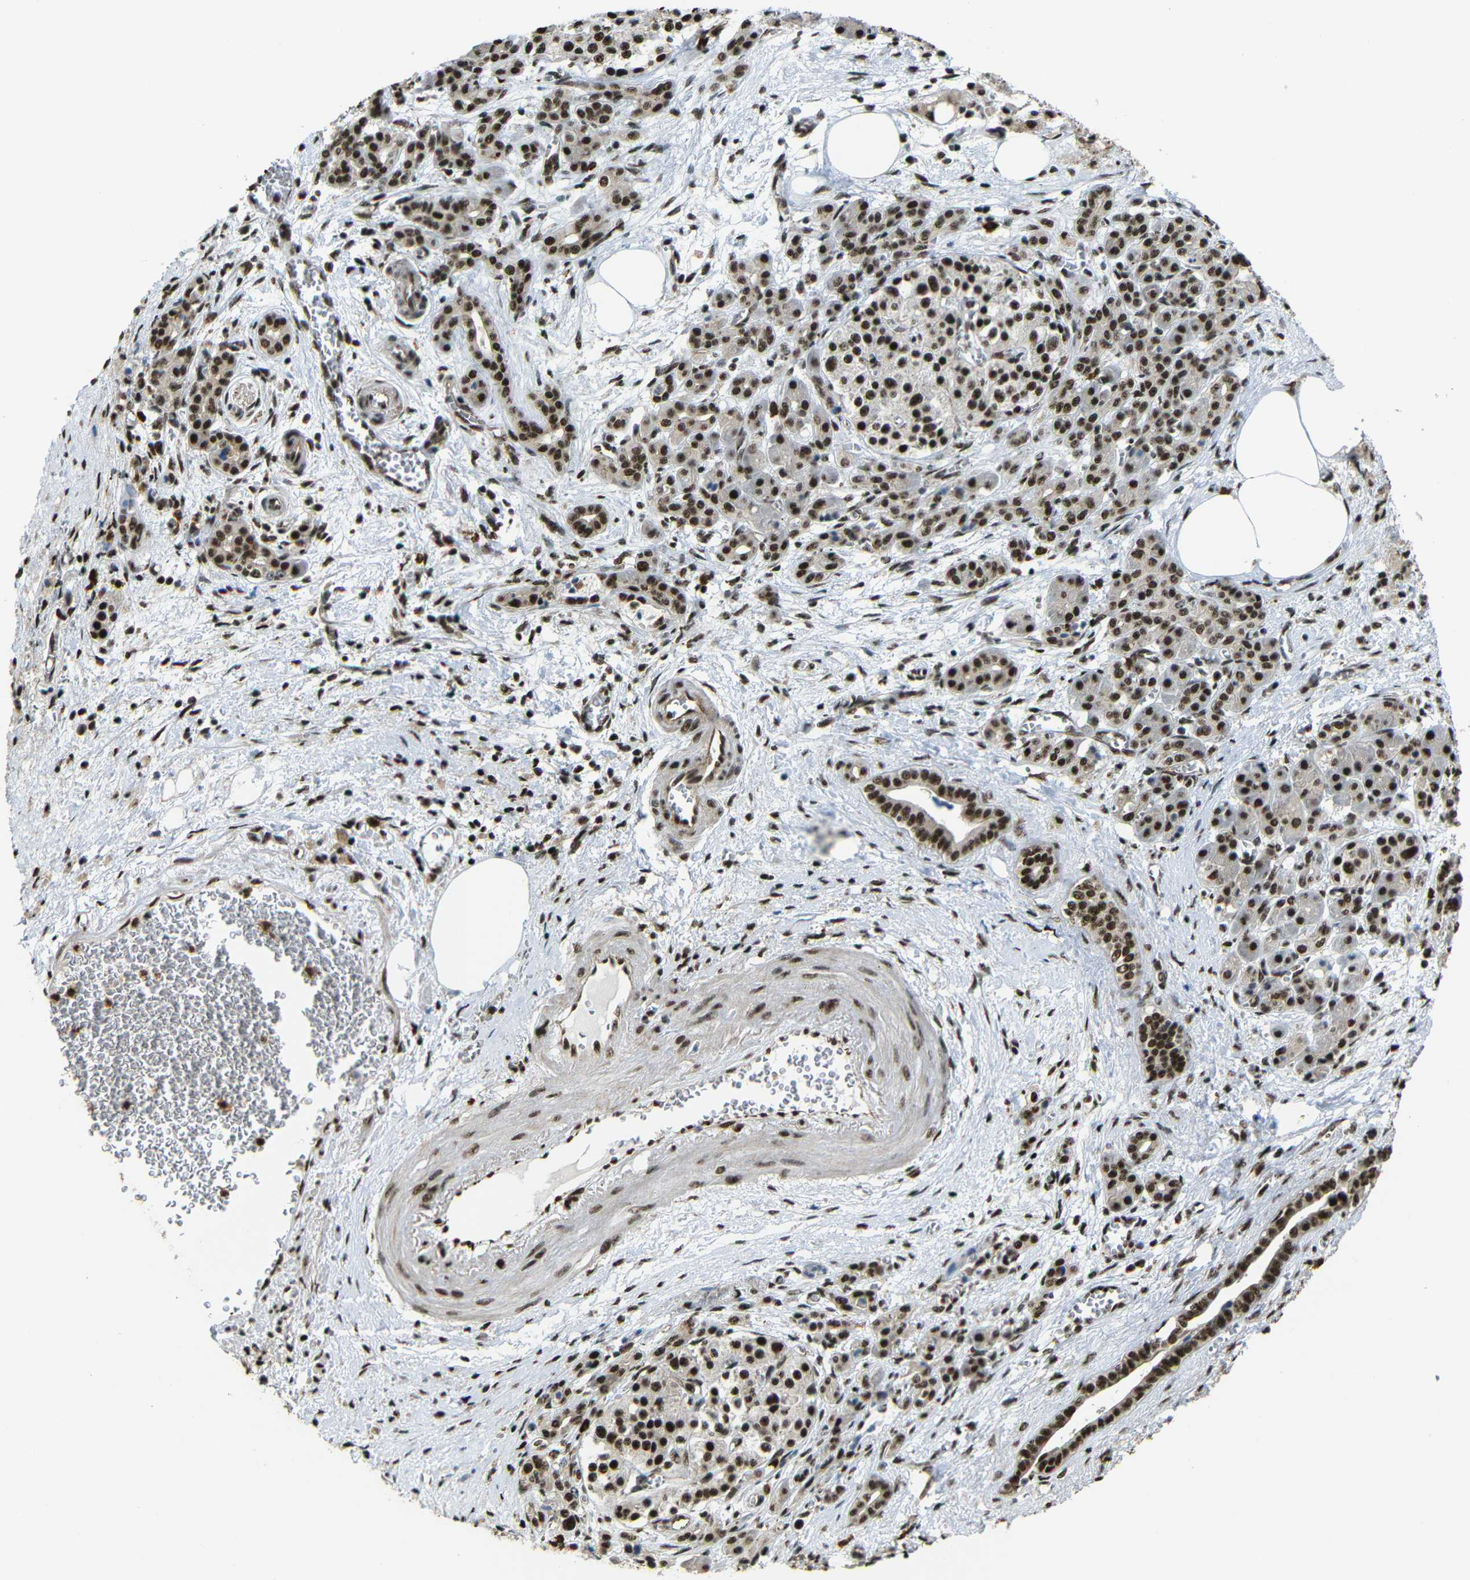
{"staining": {"intensity": "moderate", "quantity": ">75%", "location": "cytoplasmic/membranous,nuclear"}, "tissue": "pancreatic cancer", "cell_type": "Tumor cells", "image_type": "cancer", "snomed": [{"axis": "morphology", "description": "Adenocarcinoma, NOS"}, {"axis": "topography", "description": "Pancreas"}], "caption": "Immunohistochemistry (IHC) of adenocarcinoma (pancreatic) shows medium levels of moderate cytoplasmic/membranous and nuclear expression in approximately >75% of tumor cells. (Brightfield microscopy of DAB IHC at high magnification).", "gene": "TCF7L2", "patient": {"sex": "female", "age": 70}}